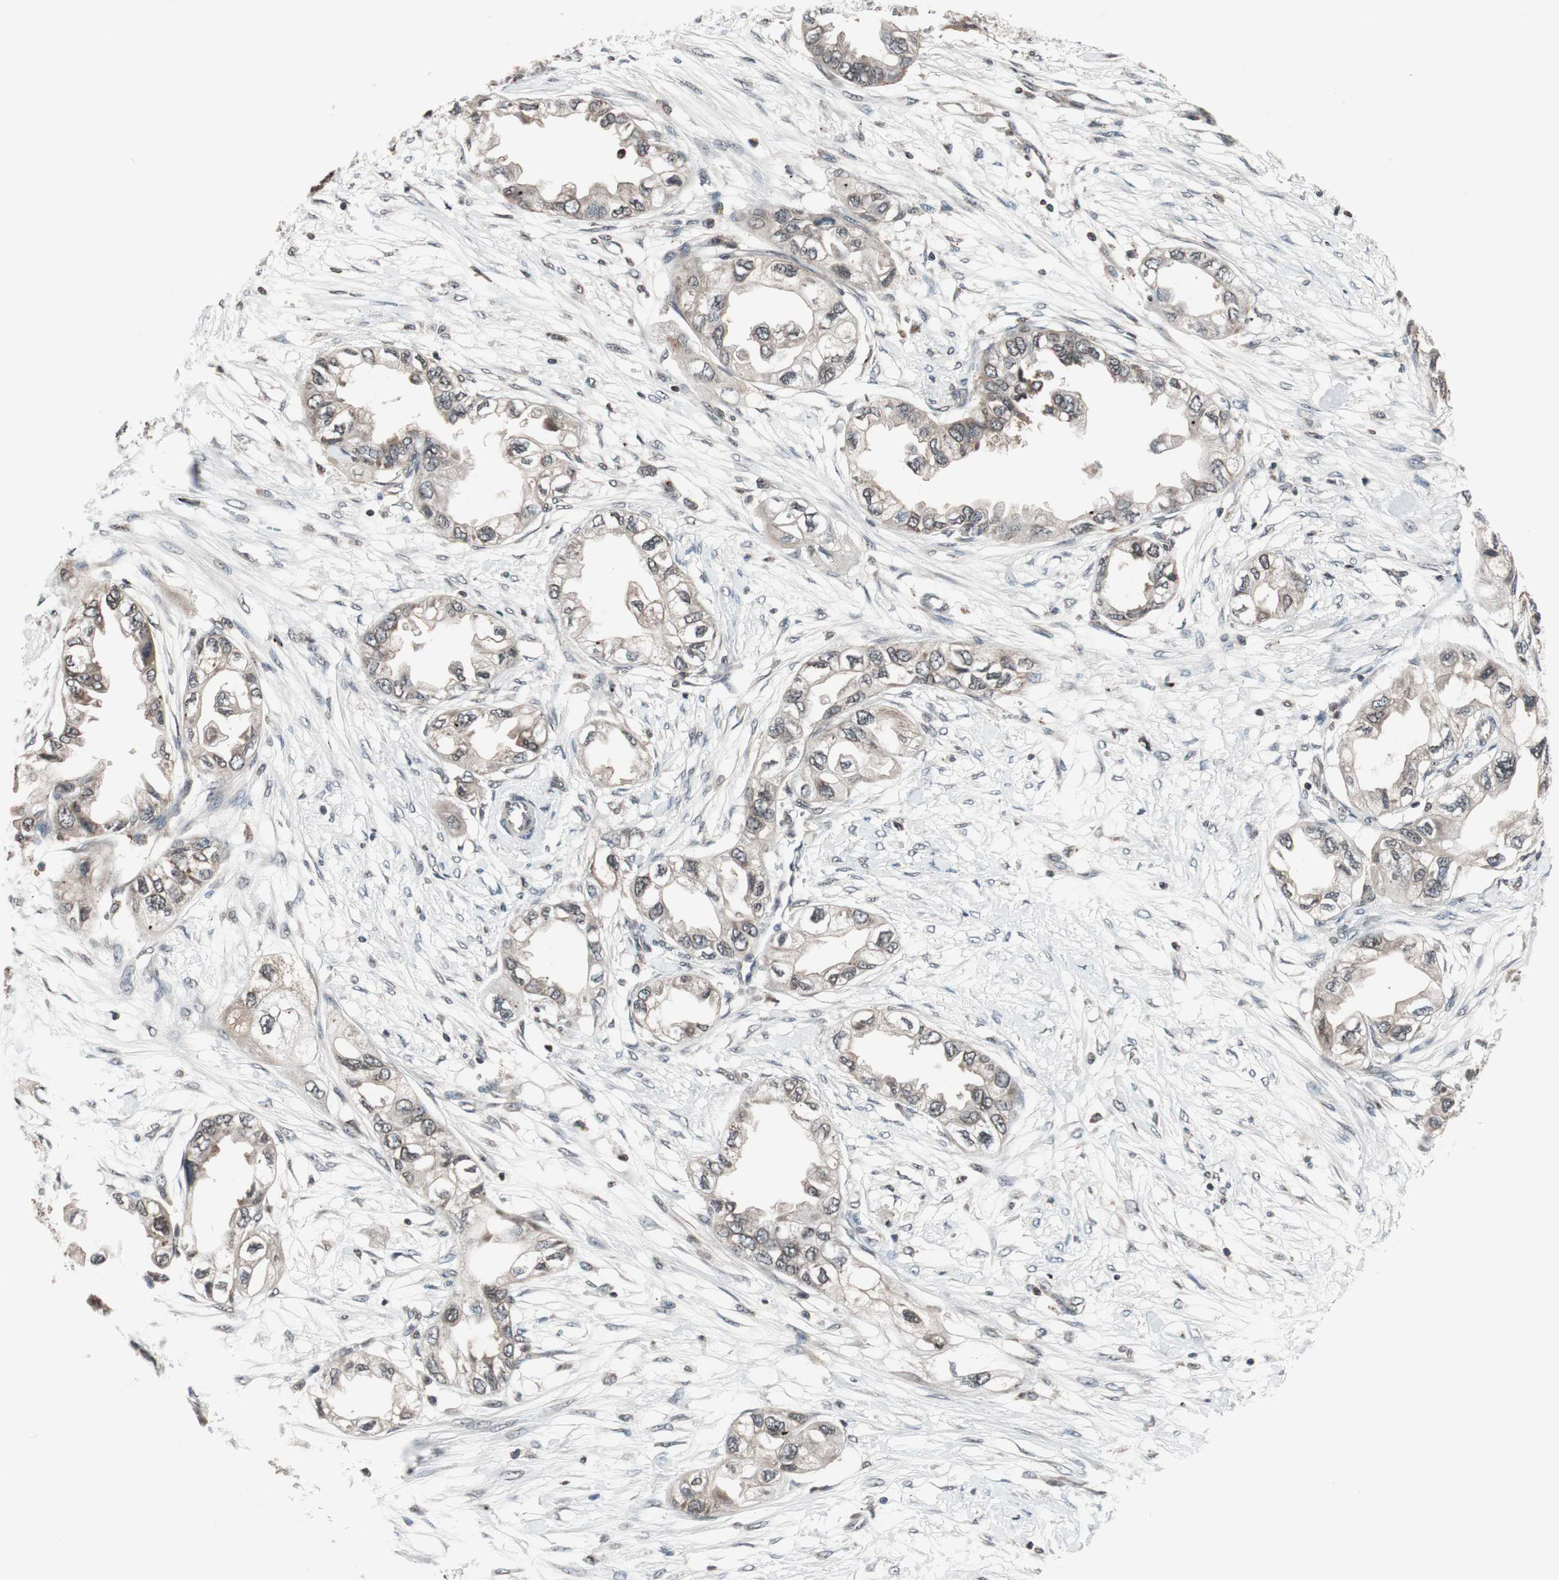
{"staining": {"intensity": "weak", "quantity": "<25%", "location": "cytoplasmic/membranous"}, "tissue": "endometrial cancer", "cell_type": "Tumor cells", "image_type": "cancer", "snomed": [{"axis": "morphology", "description": "Adenocarcinoma, NOS"}, {"axis": "topography", "description": "Endometrium"}], "caption": "IHC photomicrograph of human endometrial adenocarcinoma stained for a protein (brown), which displays no staining in tumor cells. (Stains: DAB IHC with hematoxylin counter stain, Microscopy: brightfield microscopy at high magnification).", "gene": "RFC1", "patient": {"sex": "female", "age": 67}}